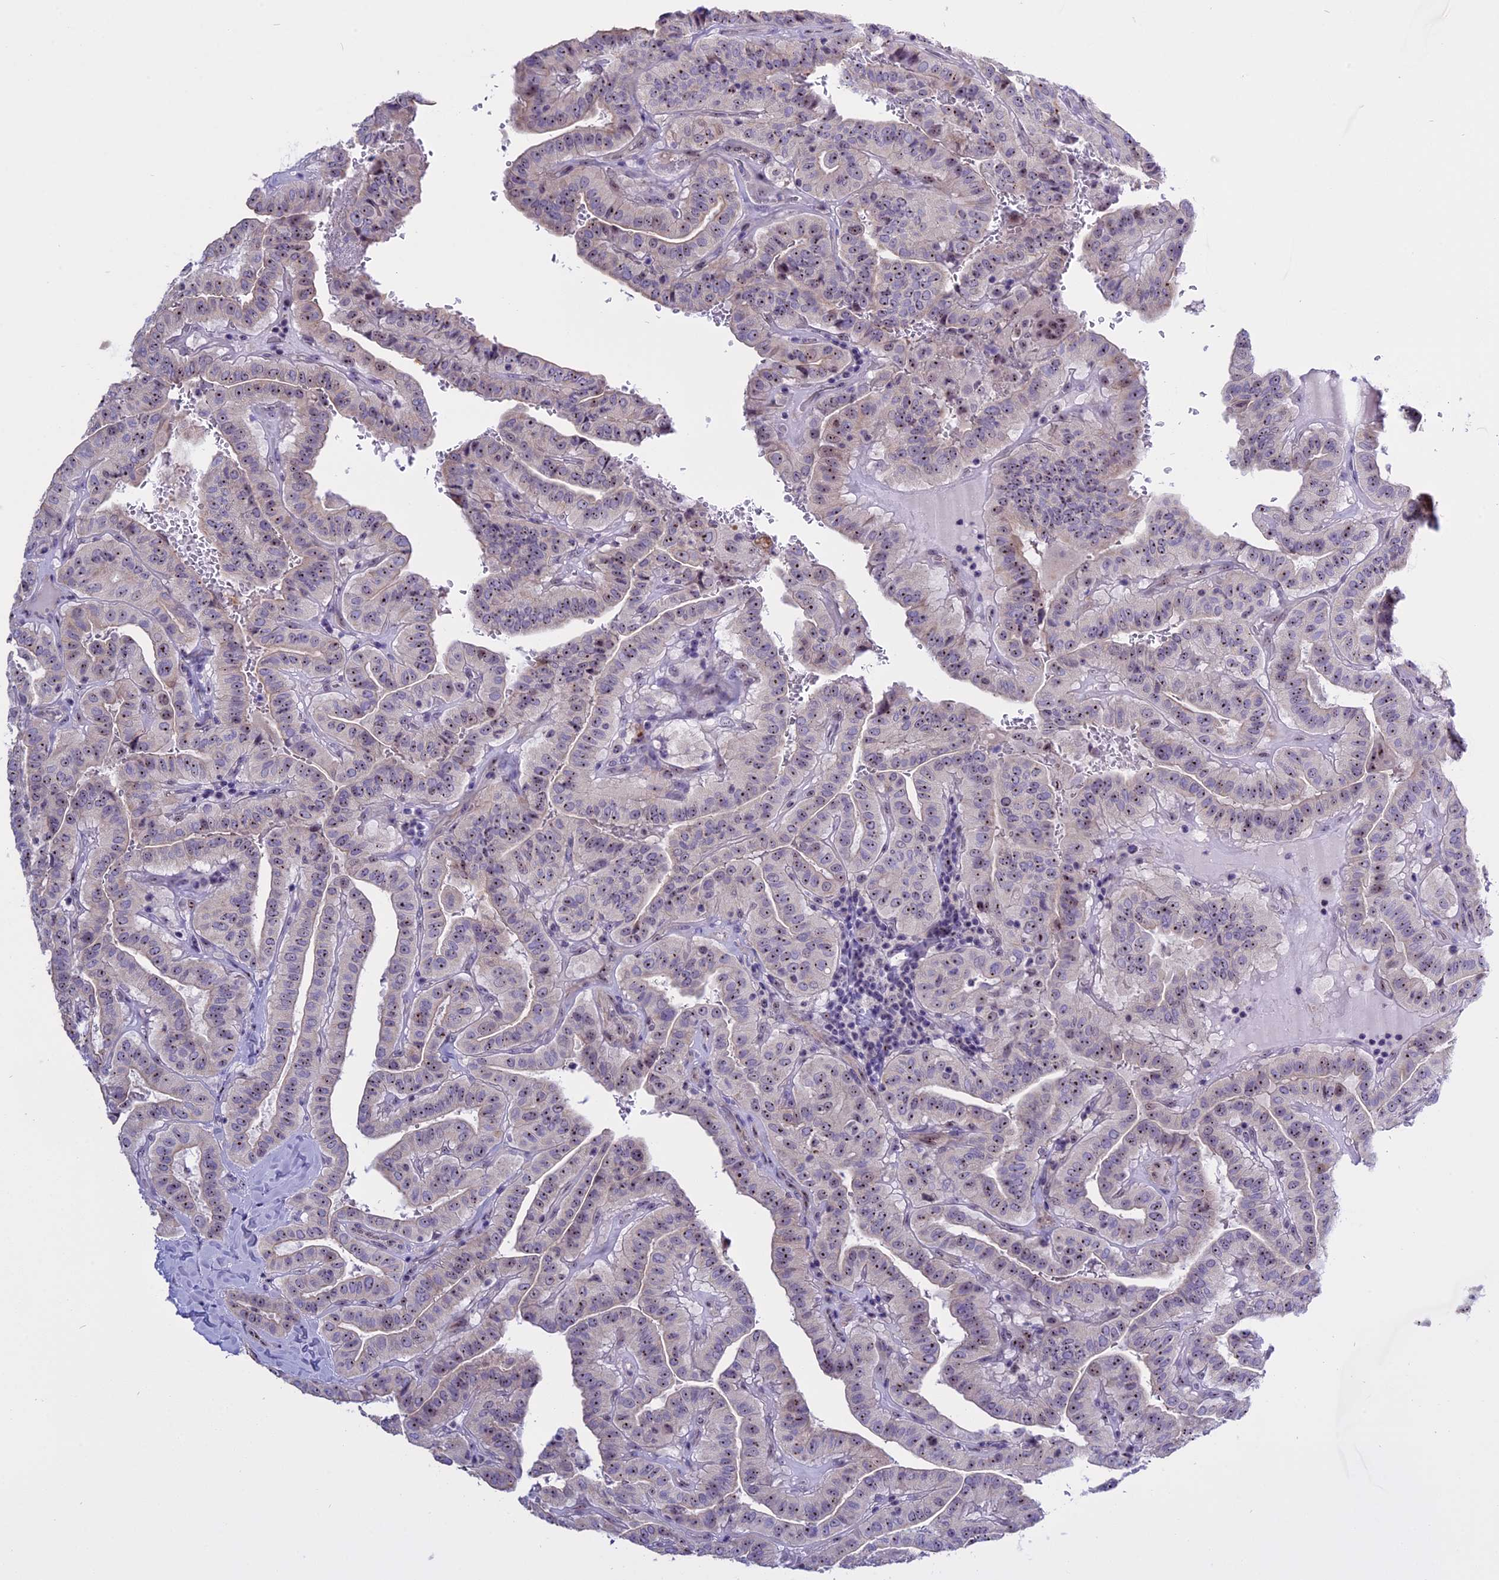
{"staining": {"intensity": "weak", "quantity": ">75%", "location": "nuclear"}, "tissue": "thyroid cancer", "cell_type": "Tumor cells", "image_type": "cancer", "snomed": [{"axis": "morphology", "description": "Papillary adenocarcinoma, NOS"}, {"axis": "topography", "description": "Thyroid gland"}], "caption": "Immunohistochemistry staining of thyroid papillary adenocarcinoma, which demonstrates low levels of weak nuclear expression in approximately >75% of tumor cells indicating weak nuclear protein positivity. The staining was performed using DAB (3,3'-diaminobenzidine) (brown) for protein detection and nuclei were counterstained in hematoxylin (blue).", "gene": "TBL3", "patient": {"sex": "male", "age": 77}}